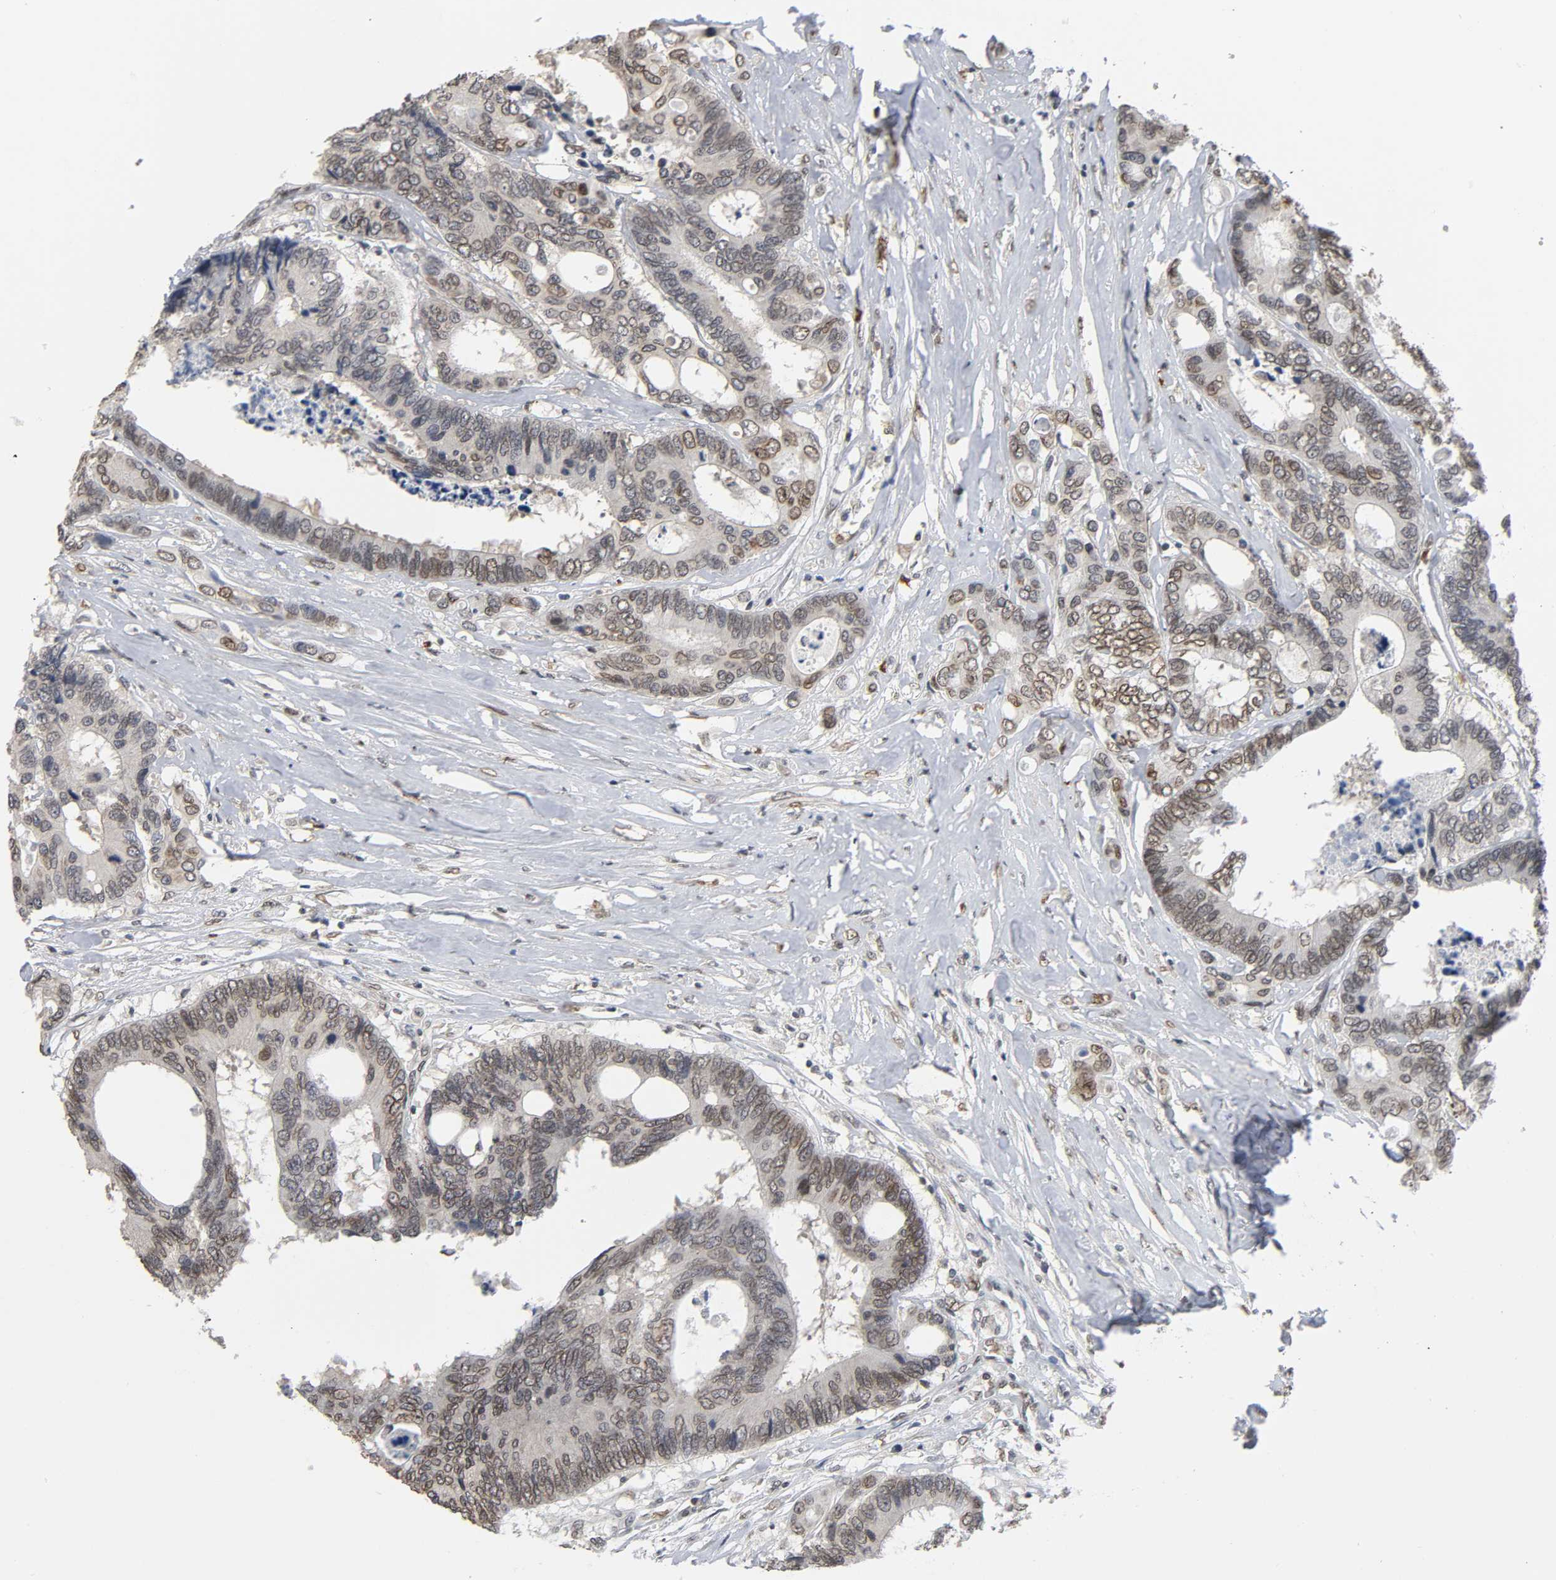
{"staining": {"intensity": "moderate", "quantity": ">75%", "location": "nuclear"}, "tissue": "colorectal cancer", "cell_type": "Tumor cells", "image_type": "cancer", "snomed": [{"axis": "morphology", "description": "Adenocarcinoma, NOS"}, {"axis": "topography", "description": "Rectum"}], "caption": "High-magnification brightfield microscopy of colorectal adenocarcinoma stained with DAB (brown) and counterstained with hematoxylin (blue). tumor cells exhibit moderate nuclear expression is appreciated in about>75% of cells.", "gene": "SUMO1", "patient": {"sex": "male", "age": 55}}